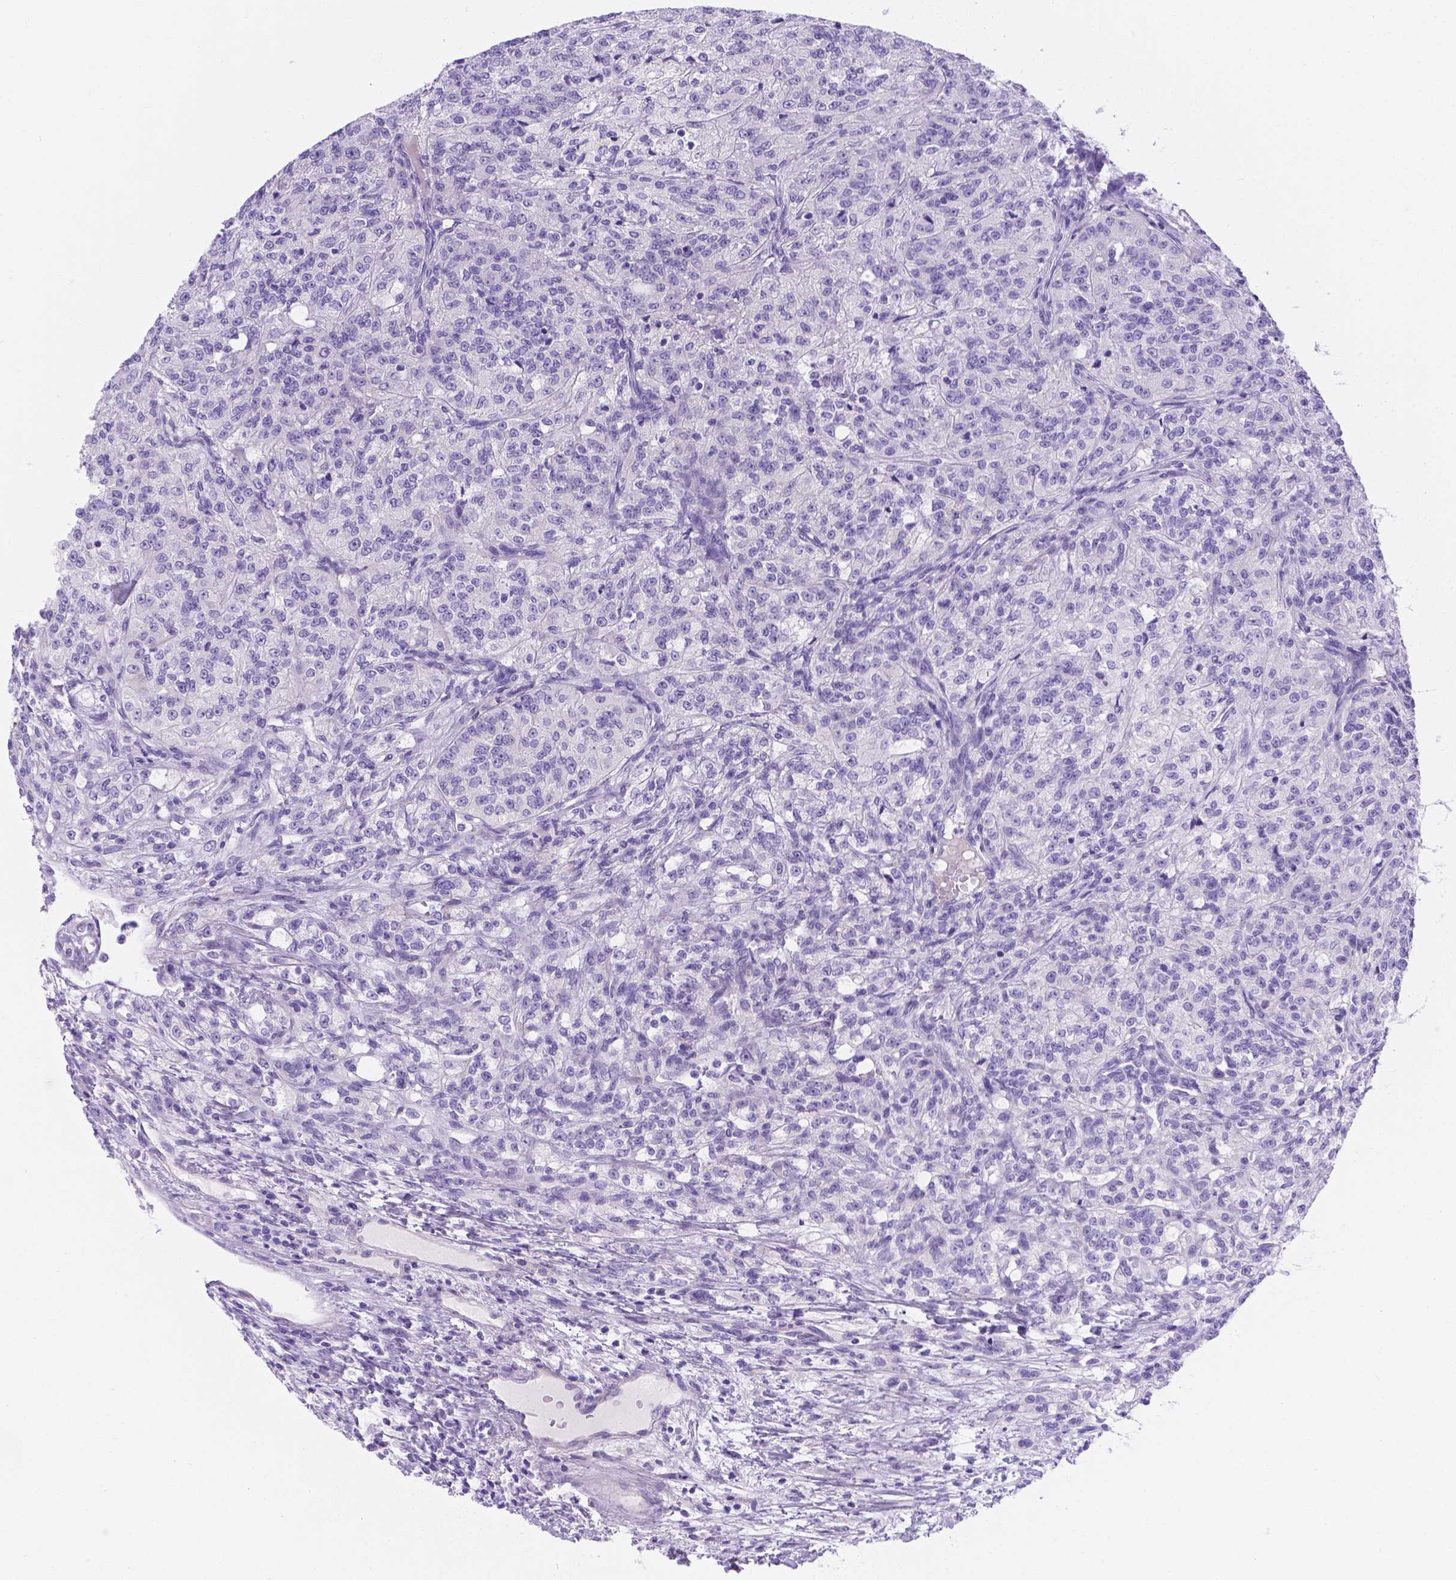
{"staining": {"intensity": "negative", "quantity": "none", "location": "none"}, "tissue": "renal cancer", "cell_type": "Tumor cells", "image_type": "cancer", "snomed": [{"axis": "morphology", "description": "Adenocarcinoma, NOS"}, {"axis": "topography", "description": "Kidney"}], "caption": "High power microscopy micrograph of an IHC histopathology image of adenocarcinoma (renal), revealing no significant expression in tumor cells. (DAB immunohistochemistry, high magnification).", "gene": "MLN", "patient": {"sex": "female", "age": 63}}